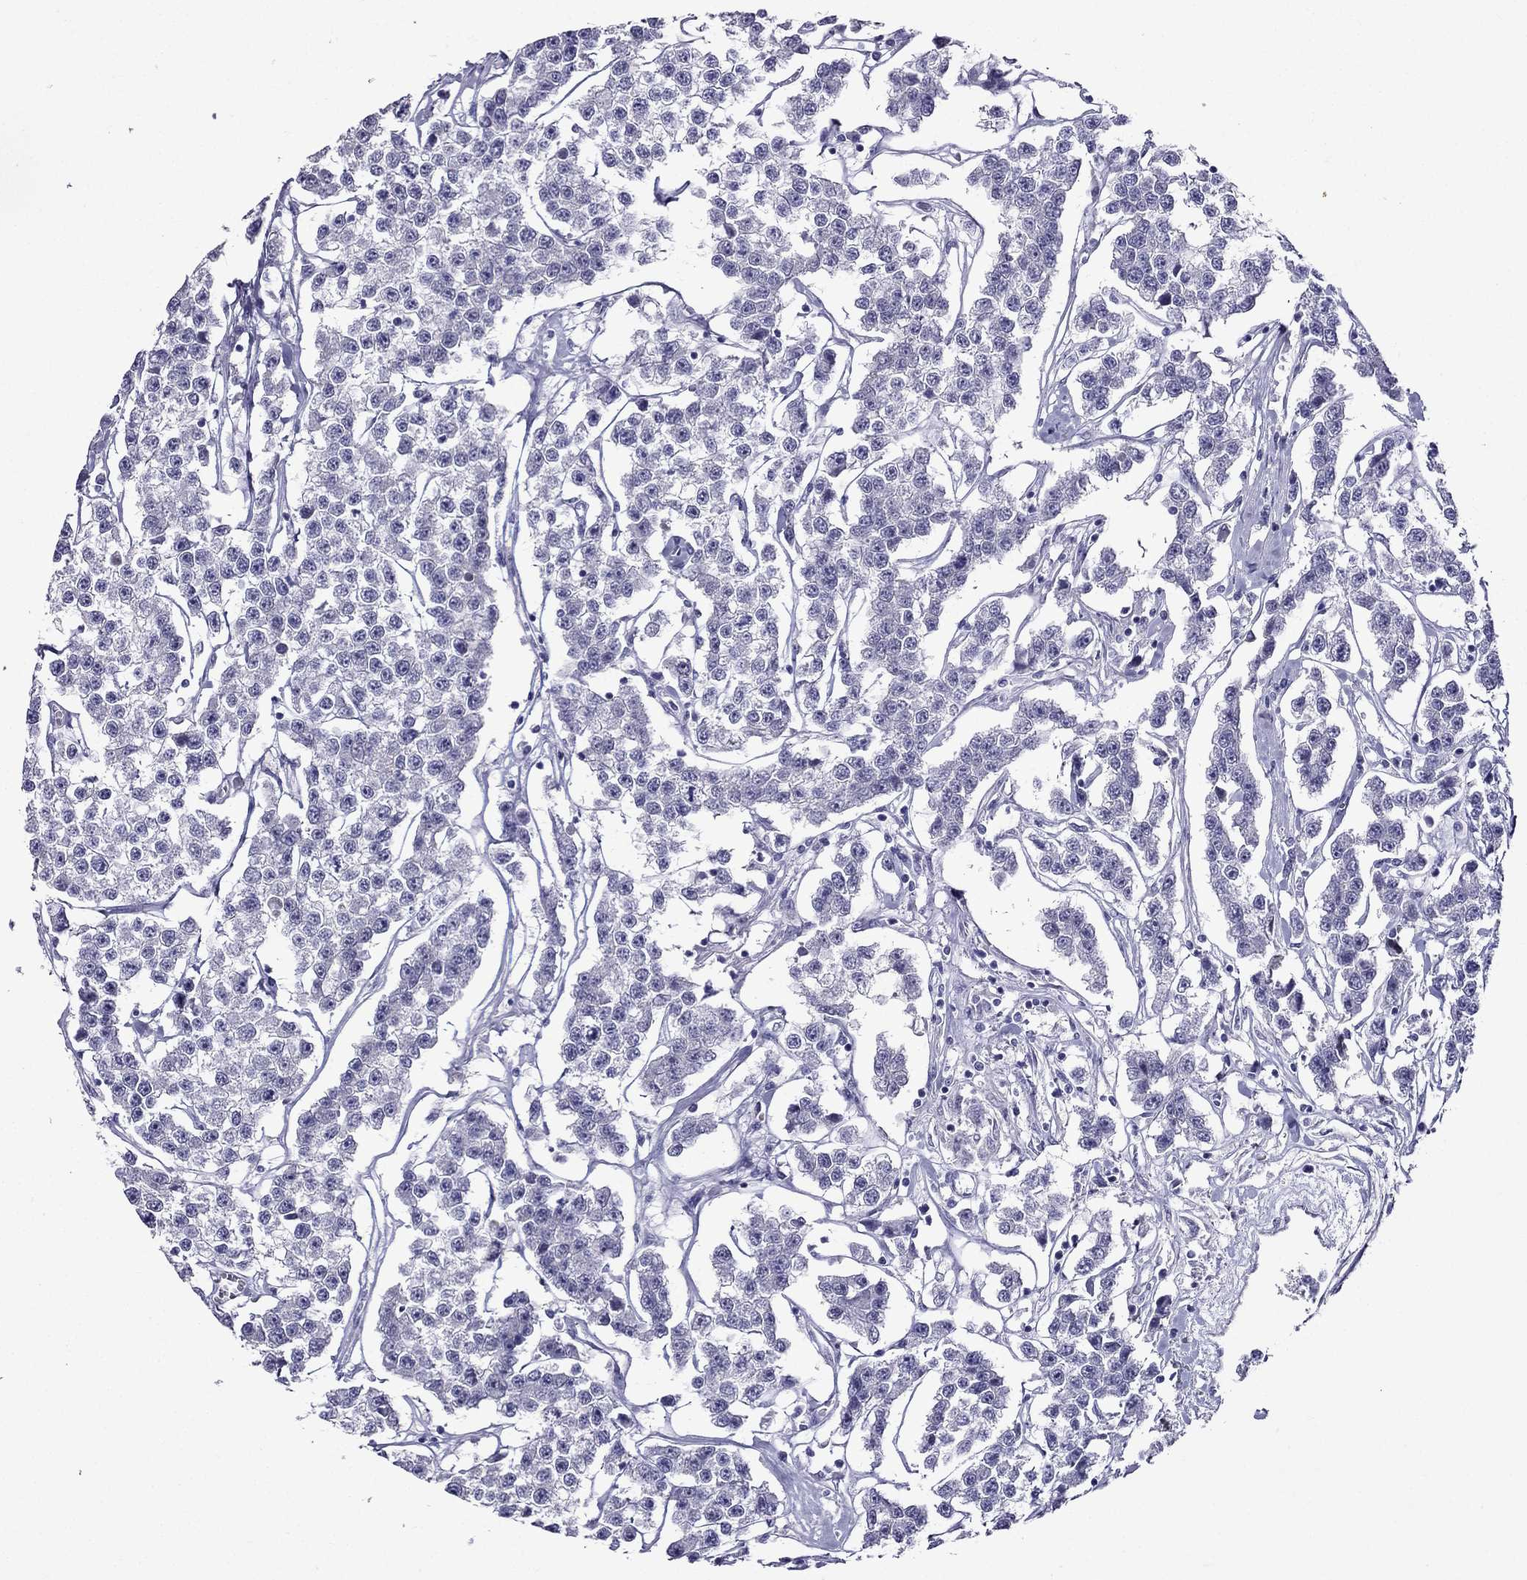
{"staining": {"intensity": "negative", "quantity": "none", "location": "none"}, "tissue": "testis cancer", "cell_type": "Tumor cells", "image_type": "cancer", "snomed": [{"axis": "morphology", "description": "Seminoma, NOS"}, {"axis": "topography", "description": "Testis"}], "caption": "This histopathology image is of testis cancer (seminoma) stained with immunohistochemistry (IHC) to label a protein in brown with the nuclei are counter-stained blue. There is no positivity in tumor cells.", "gene": "ZNF541", "patient": {"sex": "male", "age": 59}}